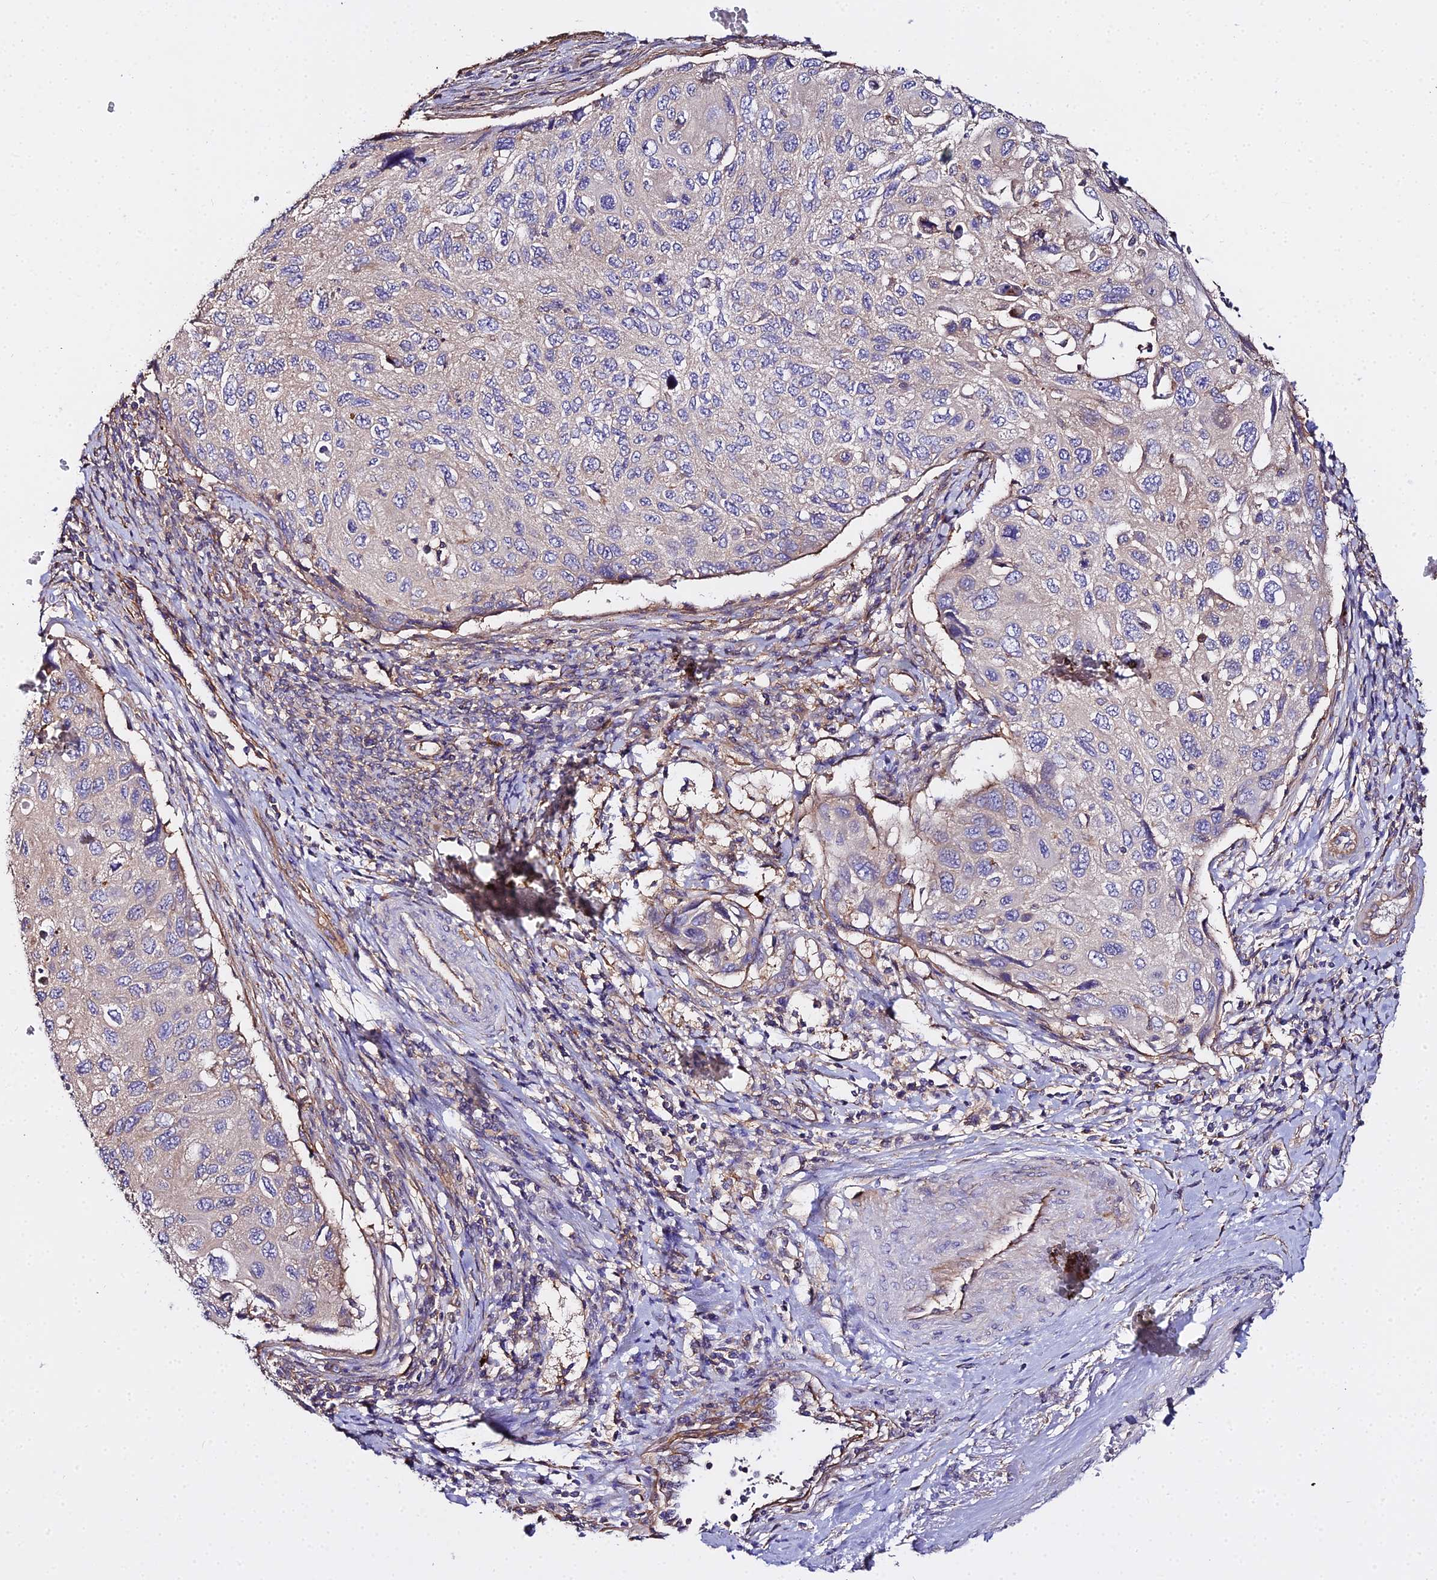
{"staining": {"intensity": "negative", "quantity": "none", "location": "none"}, "tissue": "cervical cancer", "cell_type": "Tumor cells", "image_type": "cancer", "snomed": [{"axis": "morphology", "description": "Squamous cell carcinoma, NOS"}, {"axis": "topography", "description": "Cervix"}], "caption": "Squamous cell carcinoma (cervical) was stained to show a protein in brown. There is no significant staining in tumor cells.", "gene": "GLYAT", "patient": {"sex": "female", "age": 70}}